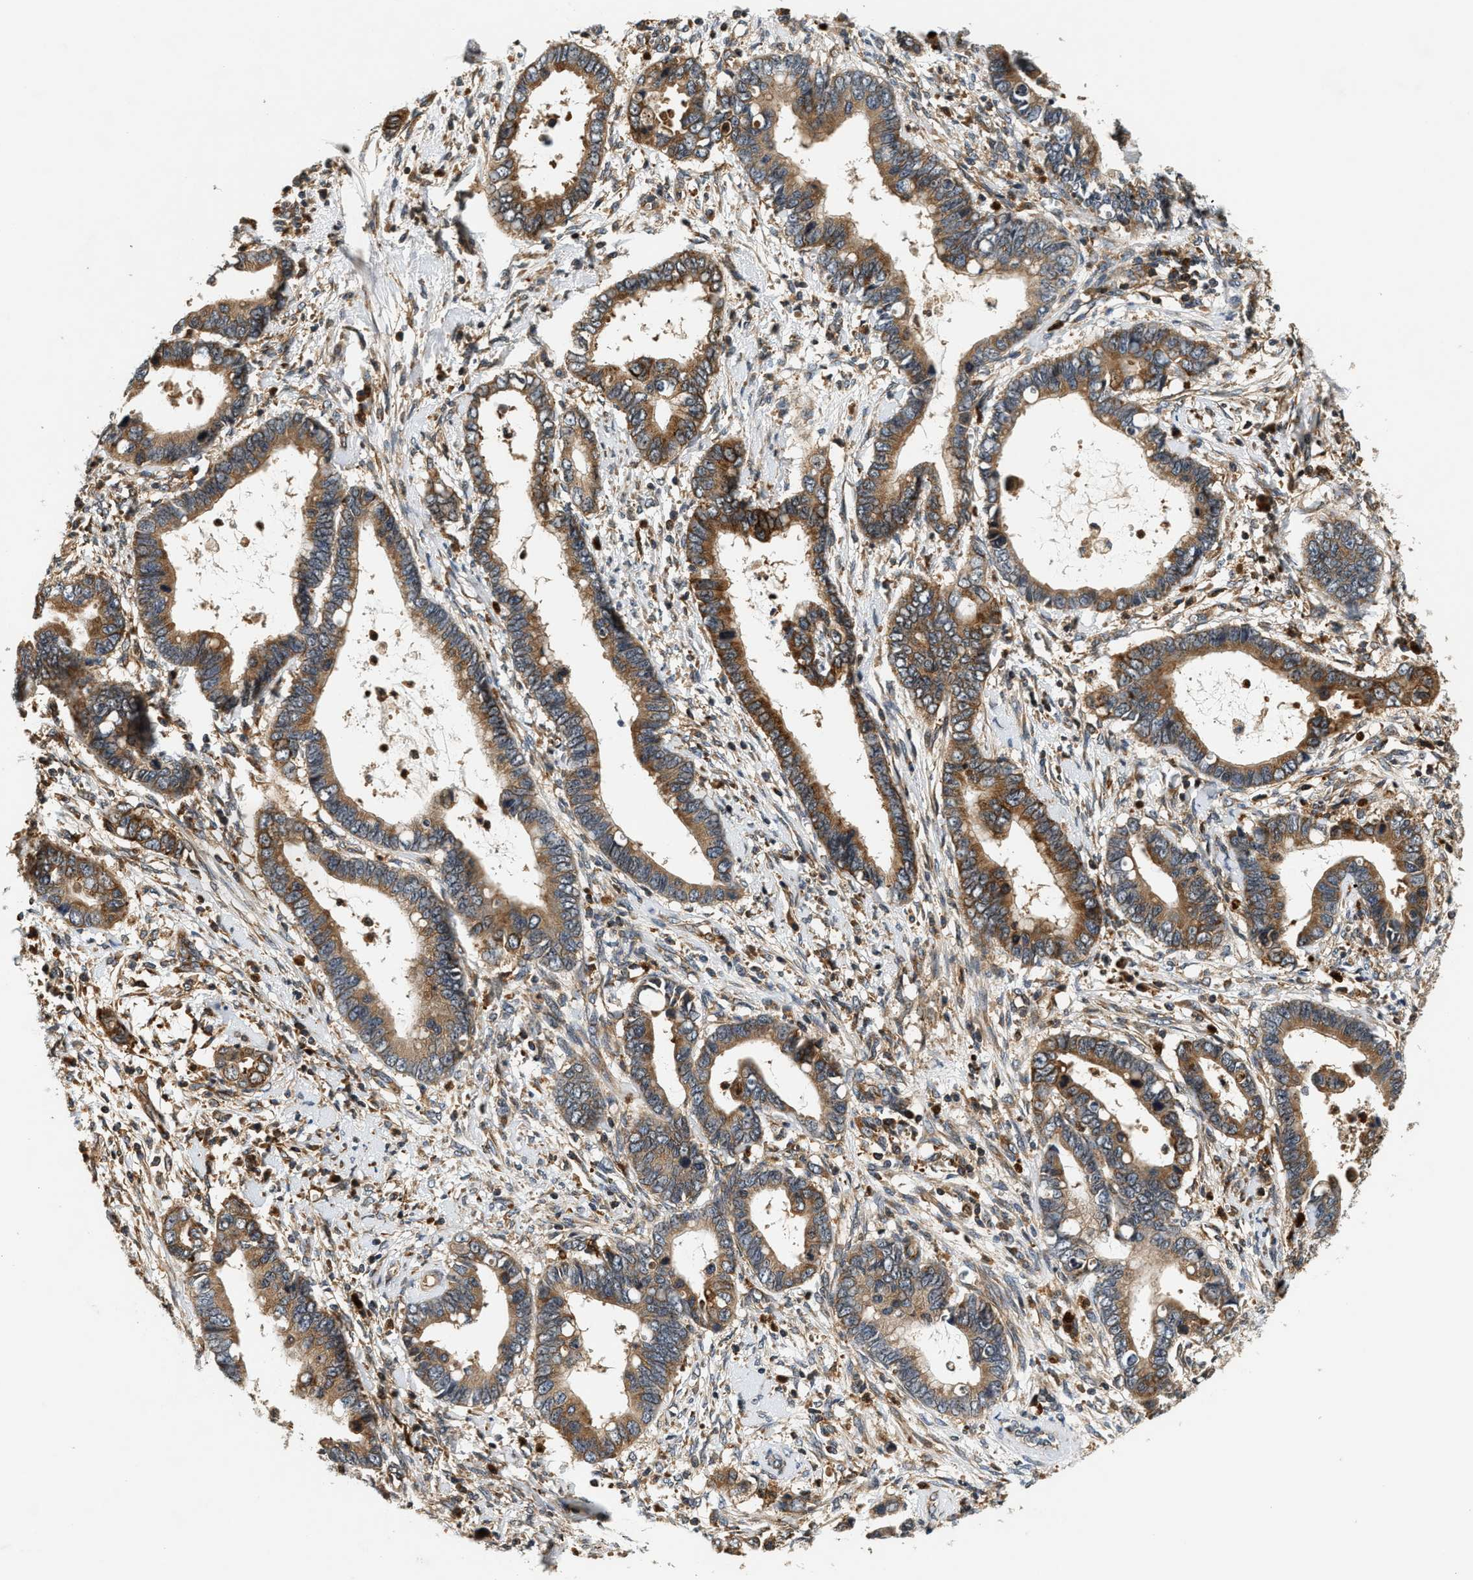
{"staining": {"intensity": "strong", "quantity": ">75%", "location": "cytoplasmic/membranous"}, "tissue": "cervical cancer", "cell_type": "Tumor cells", "image_type": "cancer", "snomed": [{"axis": "morphology", "description": "Adenocarcinoma, NOS"}, {"axis": "topography", "description": "Cervix"}], "caption": "Adenocarcinoma (cervical) tissue shows strong cytoplasmic/membranous expression in approximately >75% of tumor cells, visualized by immunohistochemistry. The protein of interest is stained brown, and the nuclei are stained in blue (DAB (3,3'-diaminobenzidine) IHC with brightfield microscopy, high magnification).", "gene": "SAMD9", "patient": {"sex": "female", "age": 44}}